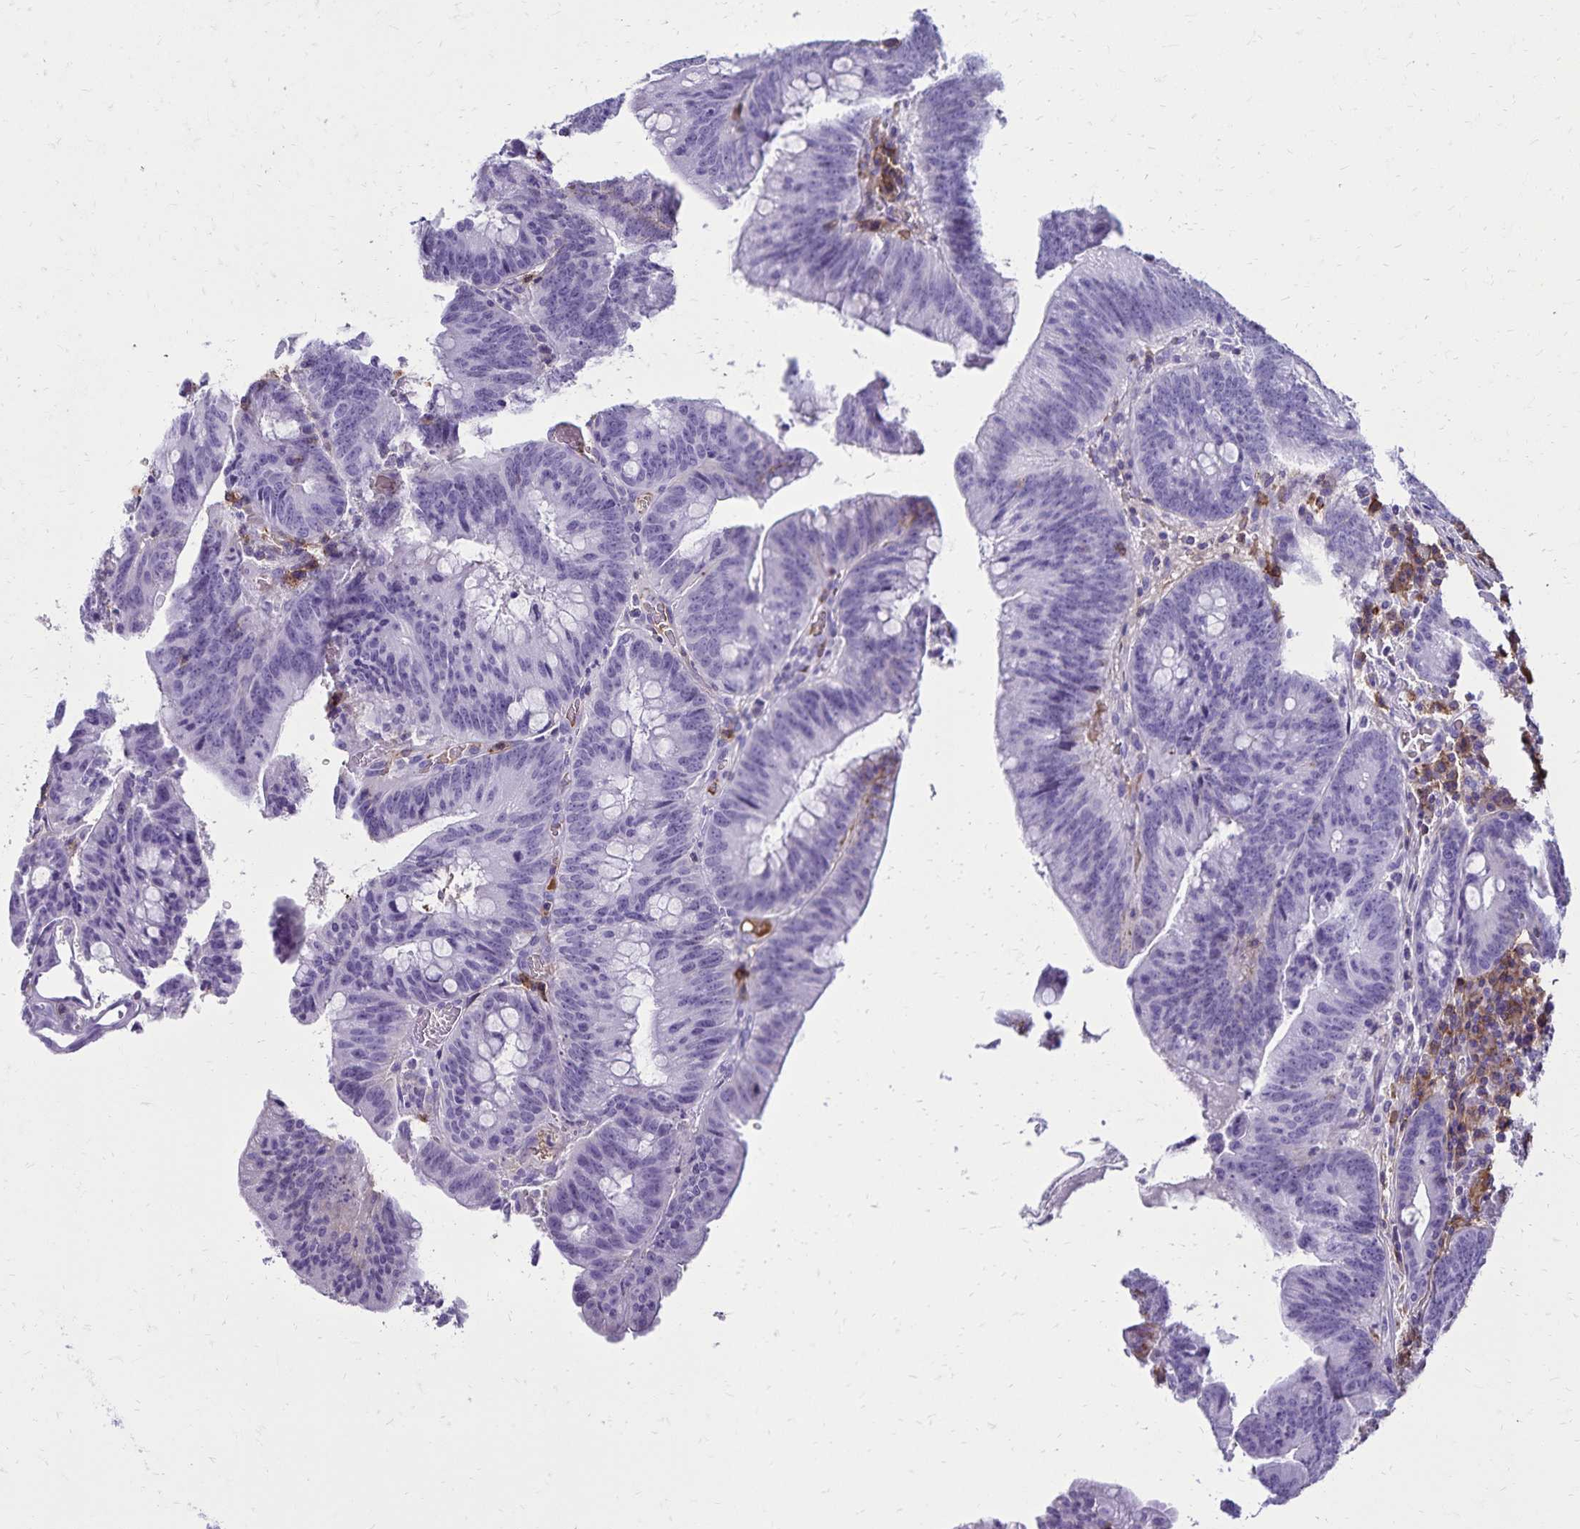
{"staining": {"intensity": "negative", "quantity": "none", "location": "none"}, "tissue": "colorectal cancer", "cell_type": "Tumor cells", "image_type": "cancer", "snomed": [{"axis": "morphology", "description": "Adenocarcinoma, NOS"}, {"axis": "topography", "description": "Colon"}], "caption": "This image is of adenocarcinoma (colorectal) stained with immunohistochemistry (IHC) to label a protein in brown with the nuclei are counter-stained blue. There is no expression in tumor cells.", "gene": "CD27", "patient": {"sex": "female", "age": 87}}